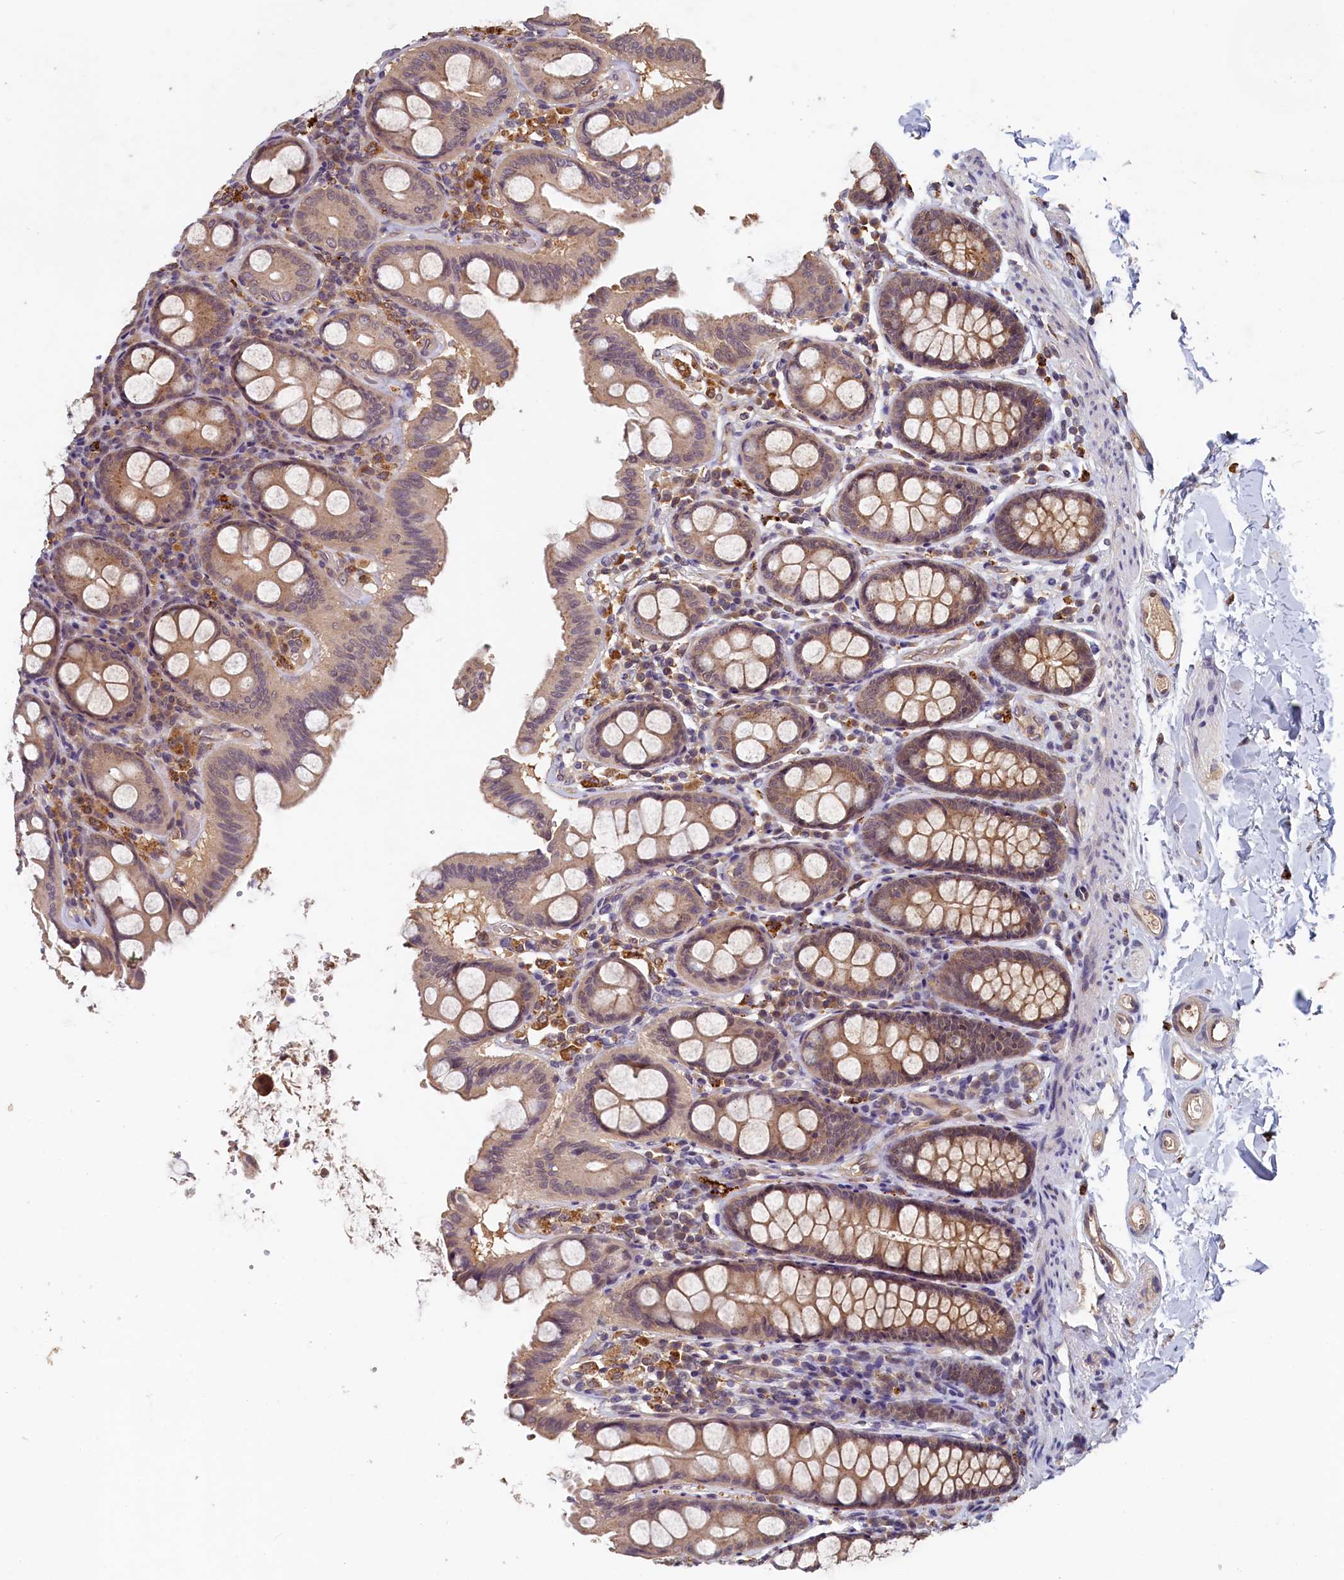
{"staining": {"intensity": "weak", "quantity": ">75%", "location": "cytoplasmic/membranous"}, "tissue": "colon", "cell_type": "Endothelial cells", "image_type": "normal", "snomed": [{"axis": "morphology", "description": "Normal tissue, NOS"}, {"axis": "topography", "description": "Colon"}, {"axis": "topography", "description": "Peripheral nerve tissue"}], "caption": "About >75% of endothelial cells in benign colon reveal weak cytoplasmic/membranous protein staining as visualized by brown immunohistochemical staining.", "gene": "NUBP2", "patient": {"sex": "female", "age": 61}}